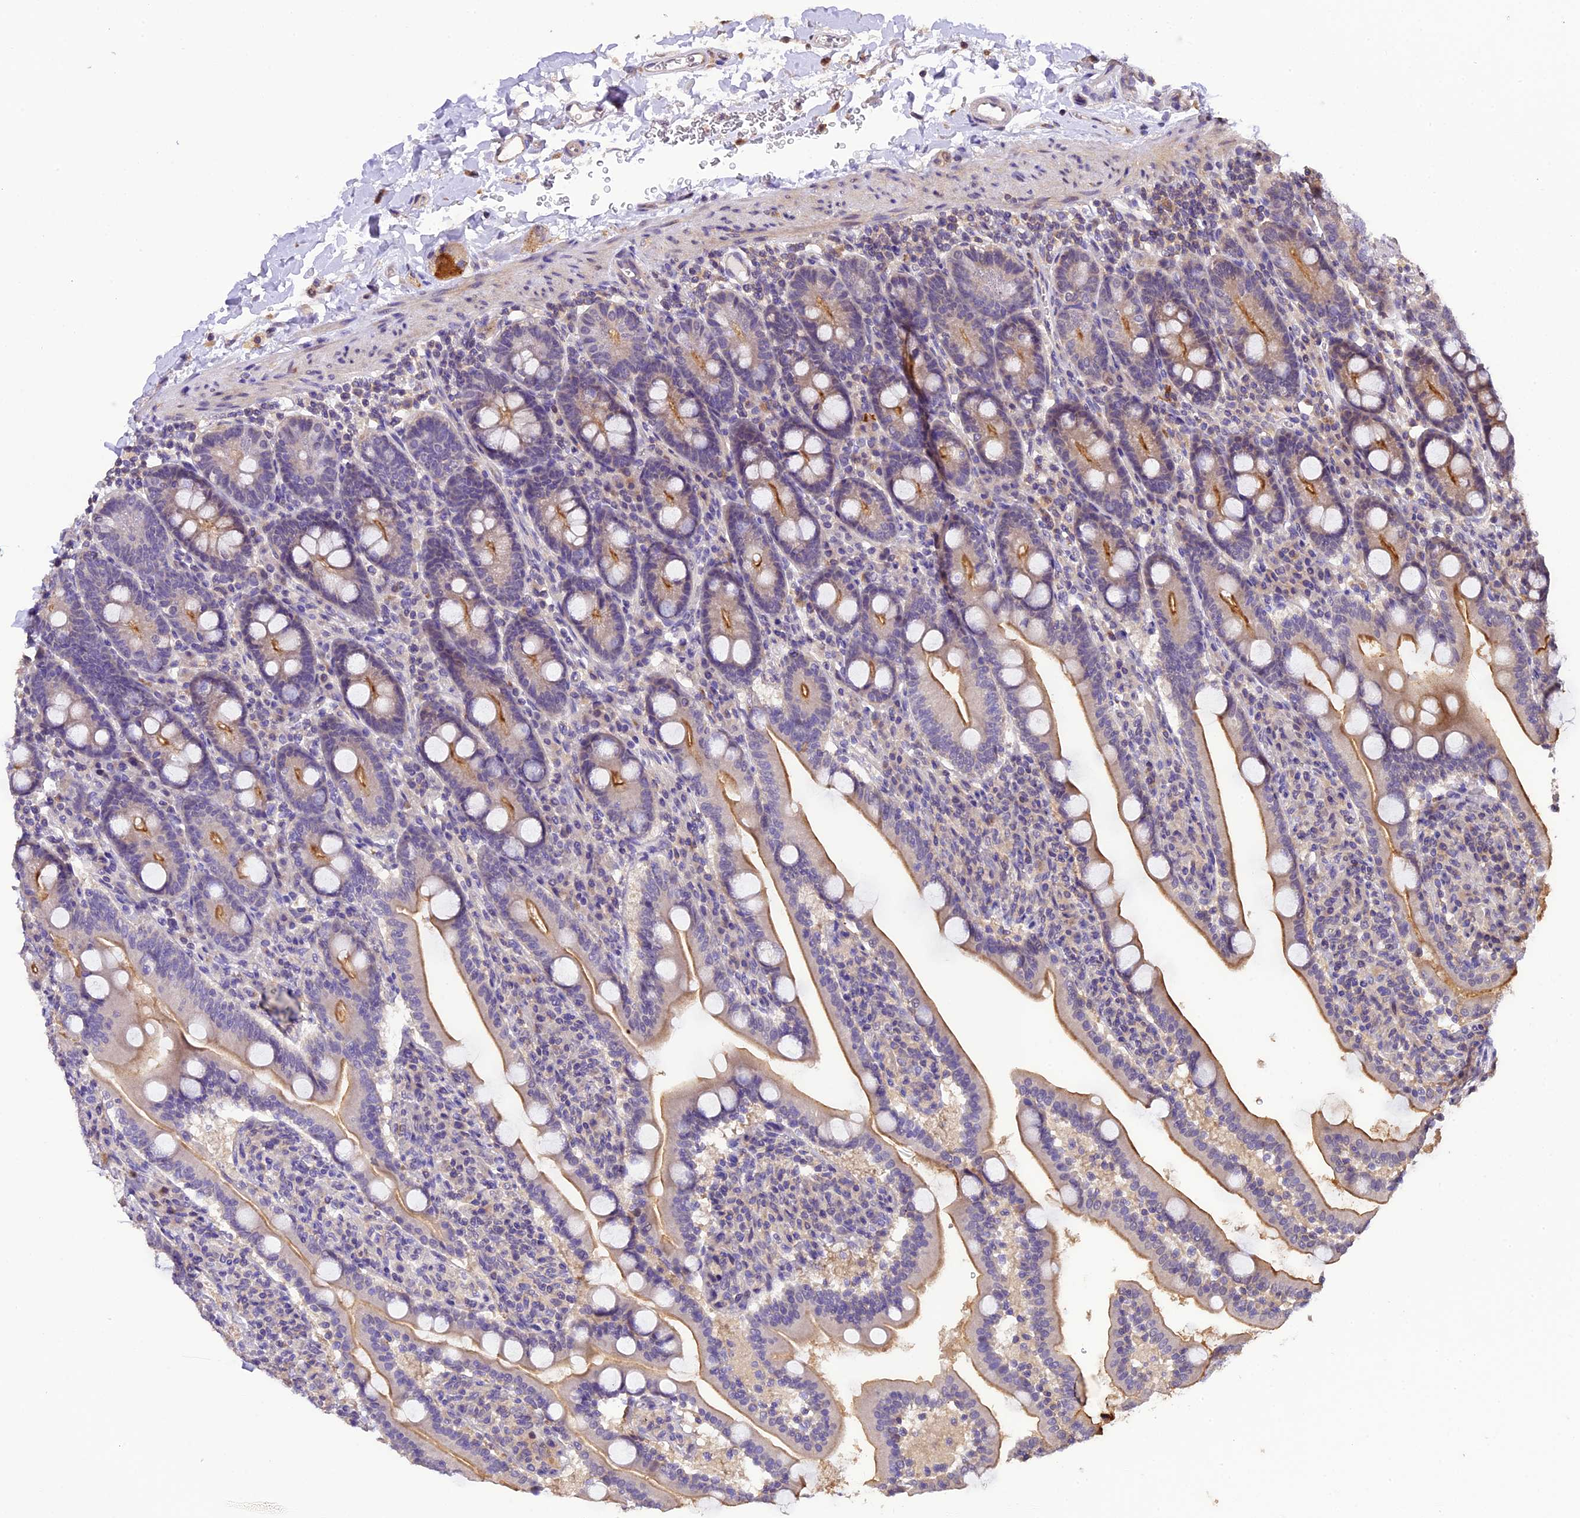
{"staining": {"intensity": "moderate", "quantity": "<25%", "location": "cytoplasmic/membranous"}, "tissue": "duodenum", "cell_type": "Glandular cells", "image_type": "normal", "snomed": [{"axis": "morphology", "description": "Normal tissue, NOS"}, {"axis": "topography", "description": "Duodenum"}], "caption": "IHC staining of normal duodenum, which shows low levels of moderate cytoplasmic/membranous positivity in about <25% of glandular cells indicating moderate cytoplasmic/membranous protein staining. The staining was performed using DAB (3,3'-diaminobenzidine) (brown) for protein detection and nuclei were counterstained in hematoxylin (blue).", "gene": "DGKH", "patient": {"sex": "male", "age": 35}}